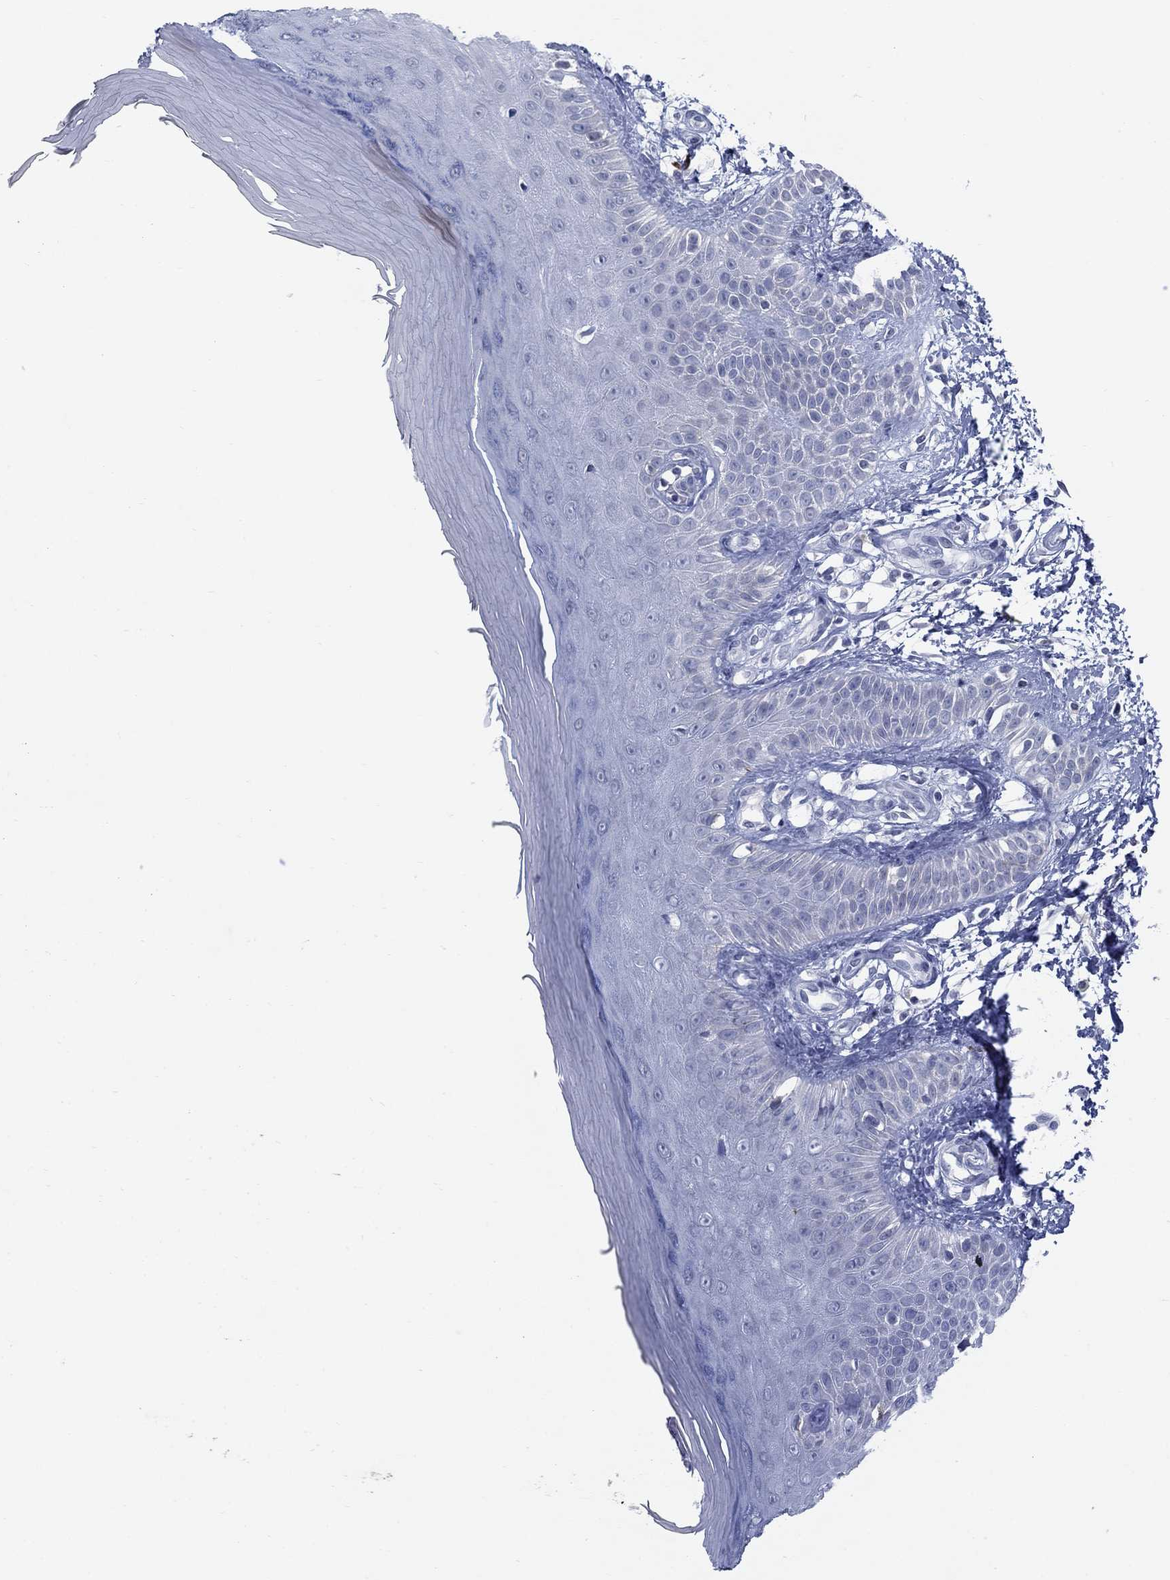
{"staining": {"intensity": "negative", "quantity": "none", "location": "none"}, "tissue": "skin", "cell_type": "Fibroblasts", "image_type": "normal", "snomed": [{"axis": "morphology", "description": "Normal tissue, NOS"}, {"axis": "morphology", "description": "Inflammation, NOS"}, {"axis": "morphology", "description": "Fibrosis, NOS"}, {"axis": "topography", "description": "Skin"}], "caption": "IHC image of benign human skin stained for a protein (brown), which demonstrates no expression in fibroblasts.", "gene": "NTRK2", "patient": {"sex": "male", "age": 71}}